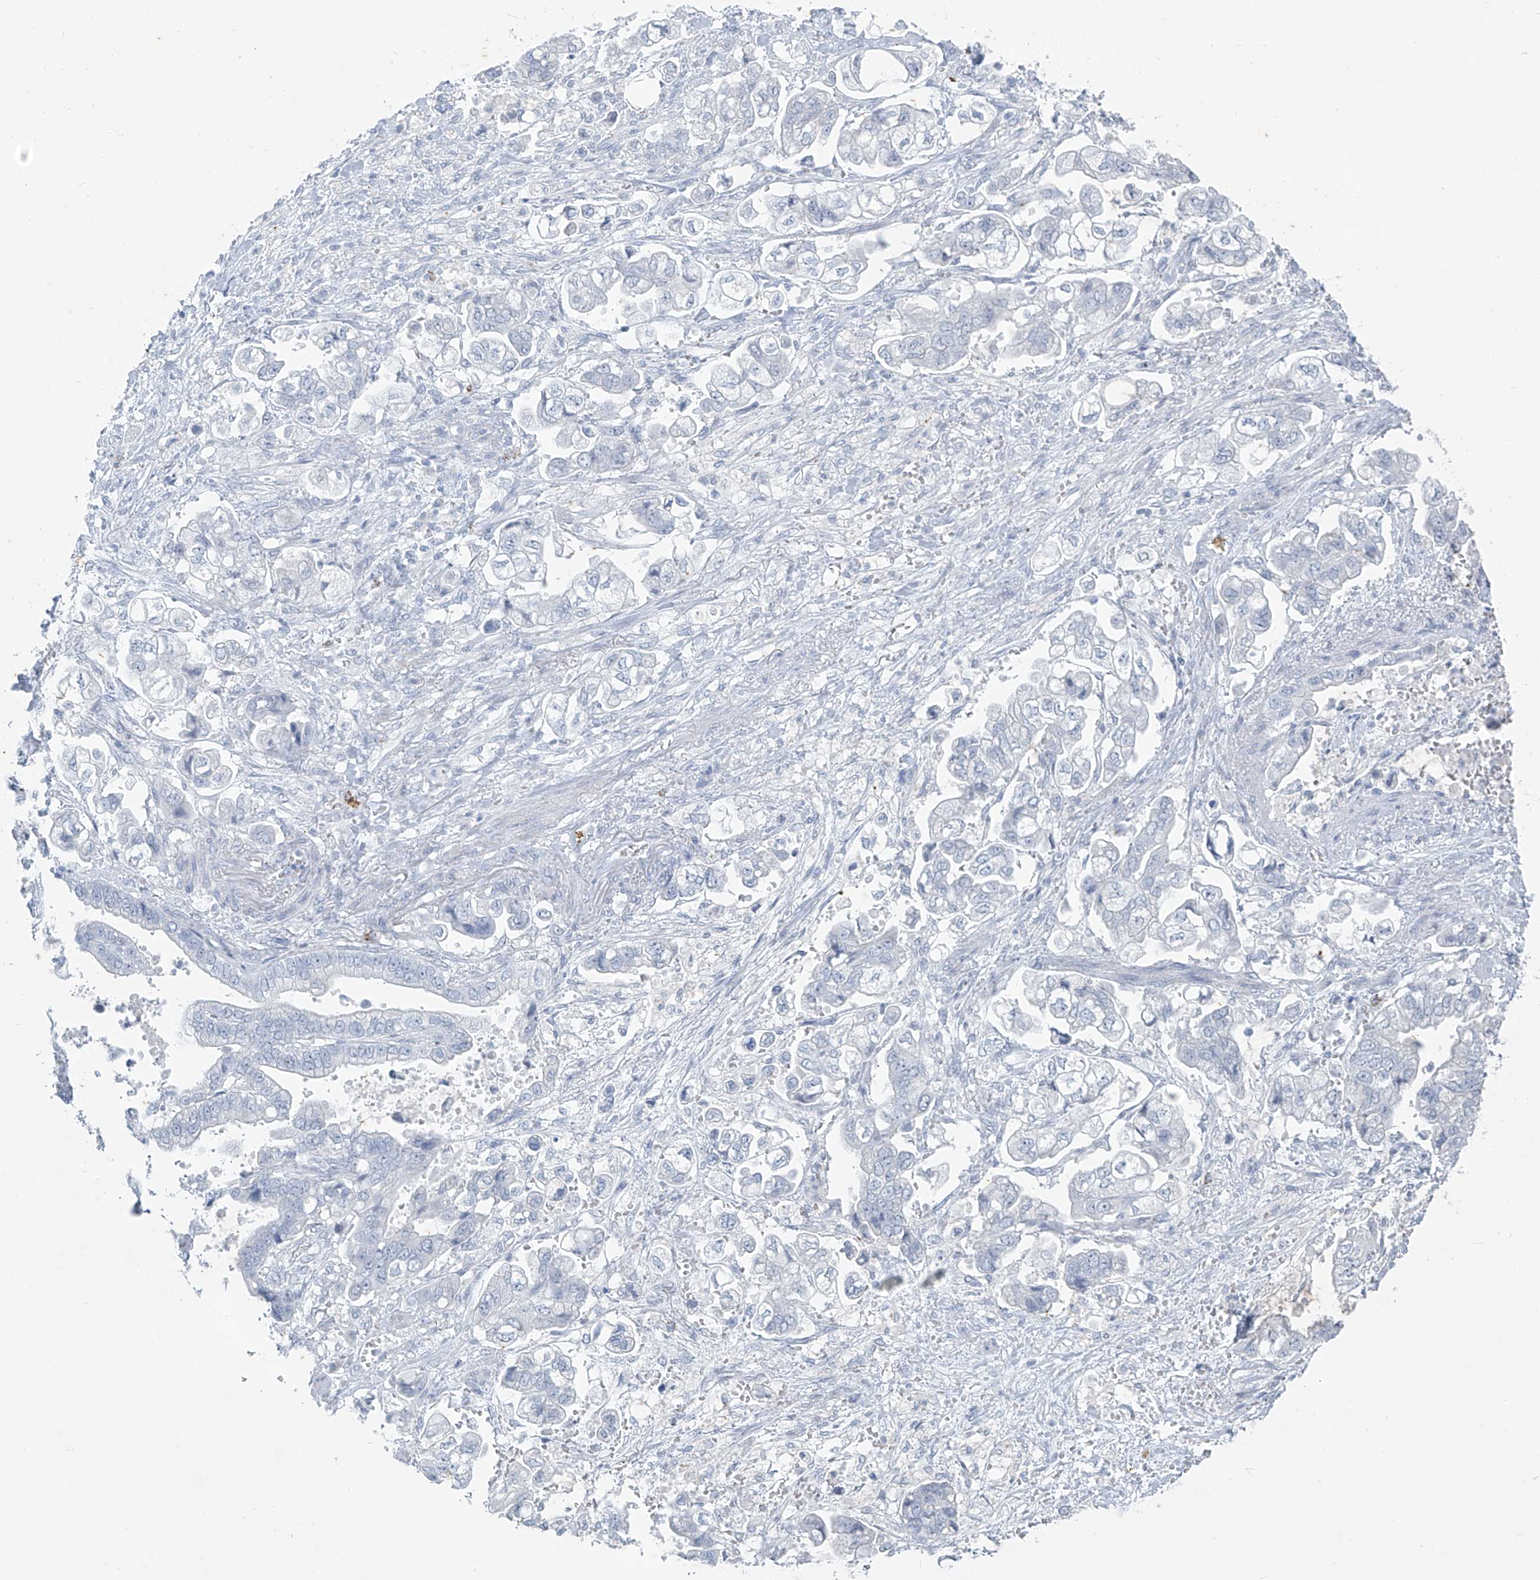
{"staining": {"intensity": "negative", "quantity": "none", "location": "none"}, "tissue": "stomach cancer", "cell_type": "Tumor cells", "image_type": "cancer", "snomed": [{"axis": "morphology", "description": "Normal tissue, NOS"}, {"axis": "morphology", "description": "Adenocarcinoma, NOS"}, {"axis": "topography", "description": "Stomach"}], "caption": "A photomicrograph of stomach cancer stained for a protein reveals no brown staining in tumor cells.", "gene": "CX3CR1", "patient": {"sex": "male", "age": 62}}